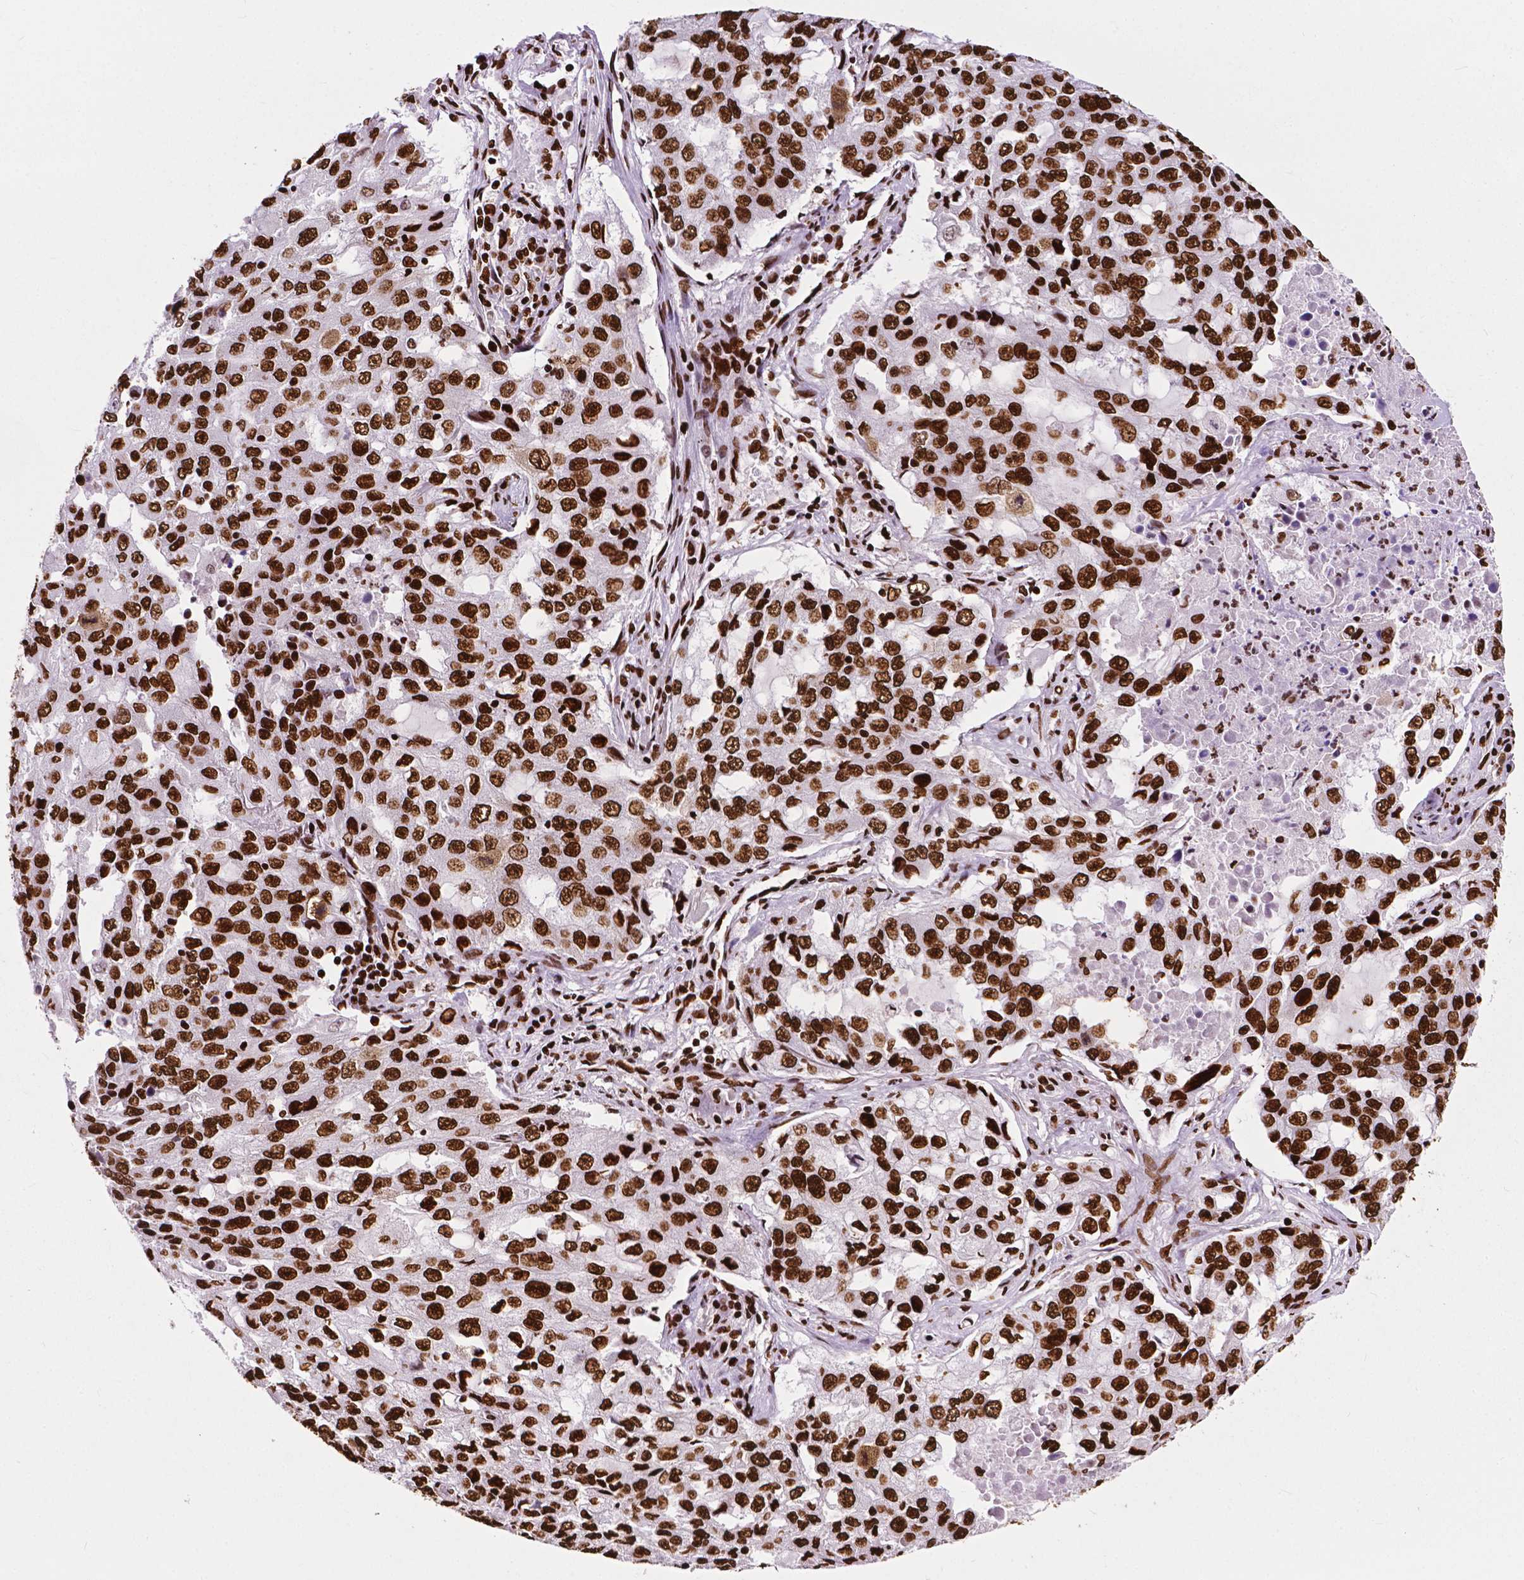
{"staining": {"intensity": "strong", "quantity": ">75%", "location": "nuclear"}, "tissue": "lung cancer", "cell_type": "Tumor cells", "image_type": "cancer", "snomed": [{"axis": "morphology", "description": "Adenocarcinoma, NOS"}, {"axis": "topography", "description": "Lung"}], "caption": "The micrograph displays staining of lung cancer, revealing strong nuclear protein staining (brown color) within tumor cells.", "gene": "SMIM5", "patient": {"sex": "female", "age": 61}}